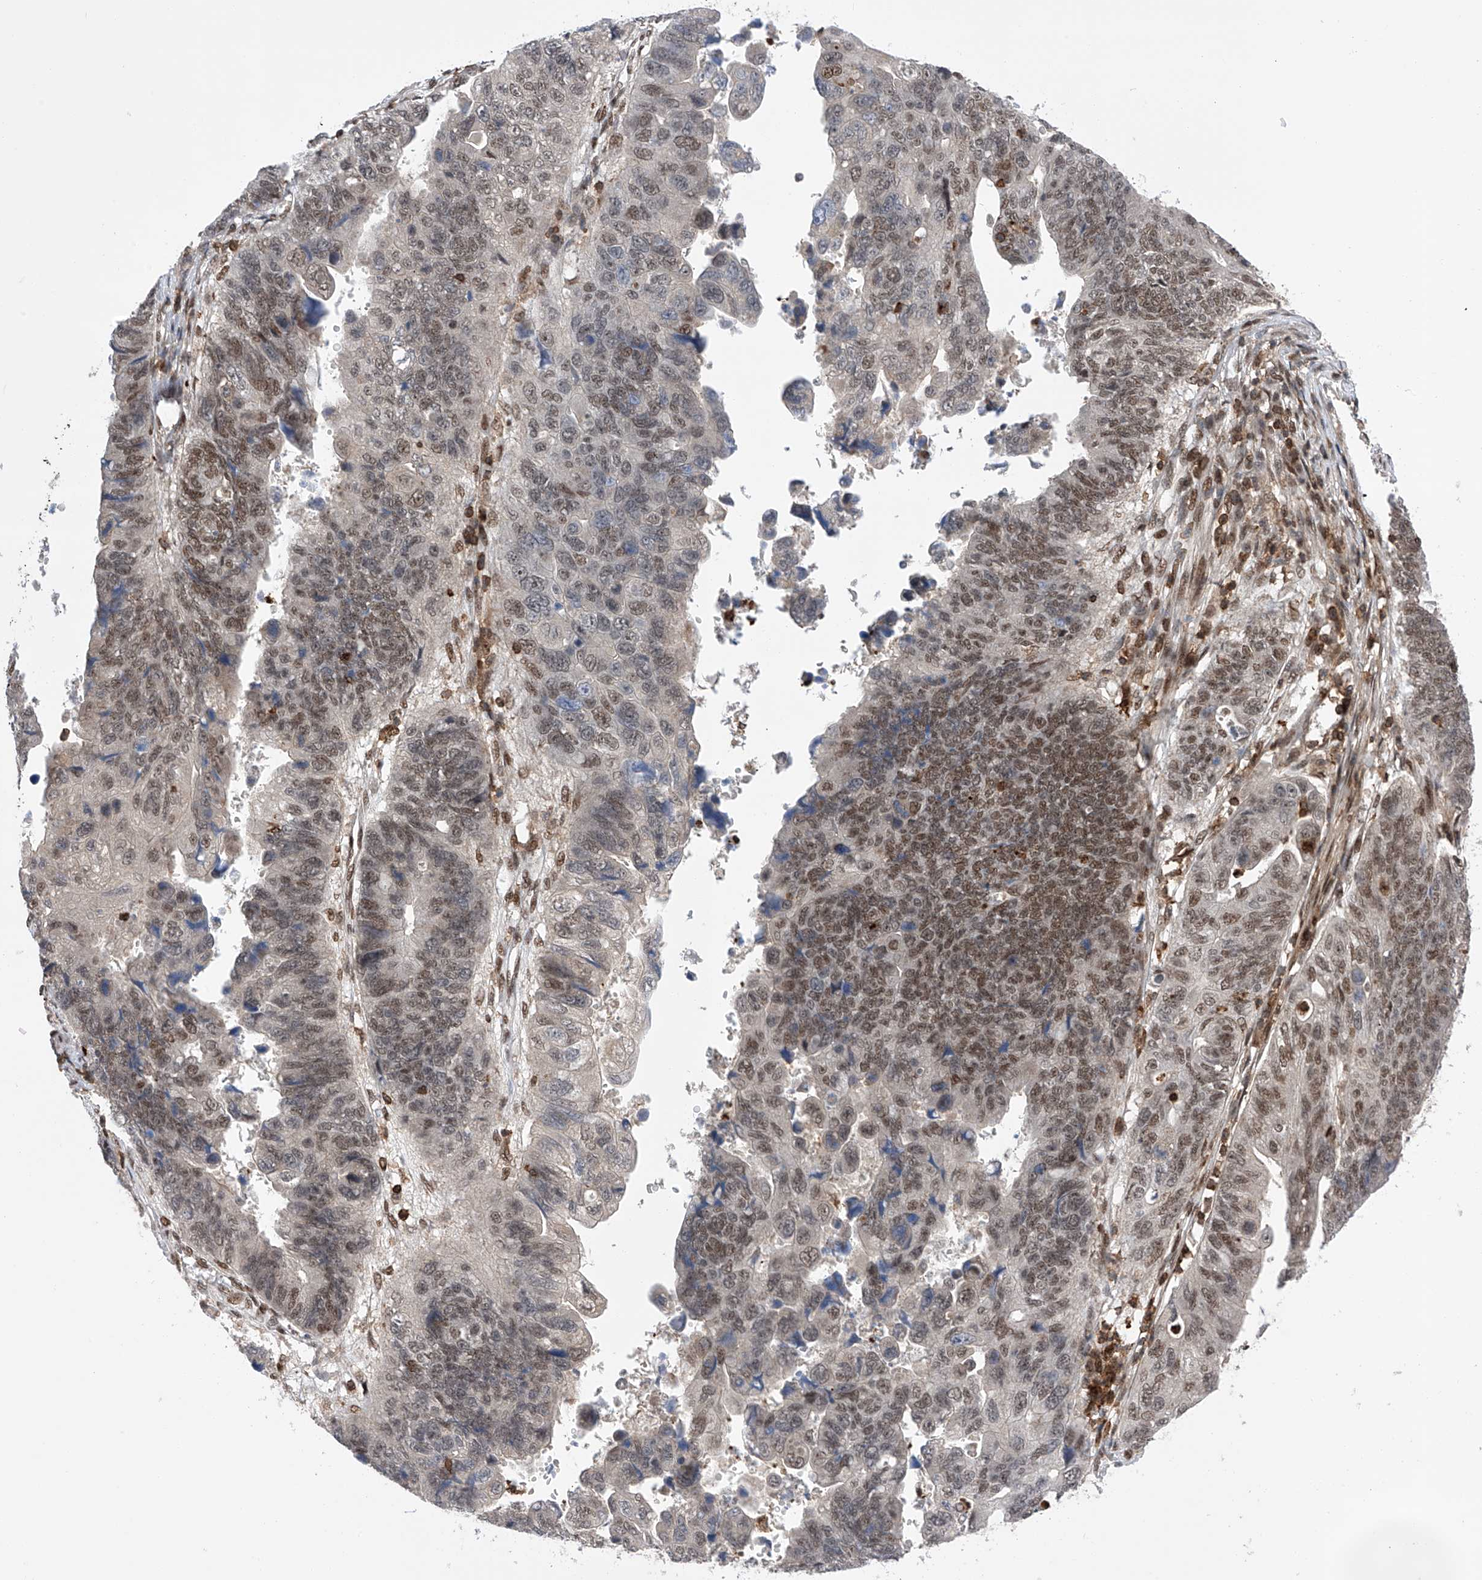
{"staining": {"intensity": "moderate", "quantity": "25%-75%", "location": "nuclear"}, "tissue": "stomach cancer", "cell_type": "Tumor cells", "image_type": "cancer", "snomed": [{"axis": "morphology", "description": "Adenocarcinoma, NOS"}, {"axis": "topography", "description": "Stomach"}], "caption": "Human stomach cancer (adenocarcinoma) stained for a protein (brown) exhibits moderate nuclear positive expression in about 25%-75% of tumor cells.", "gene": "ZNF280D", "patient": {"sex": "male", "age": 59}}